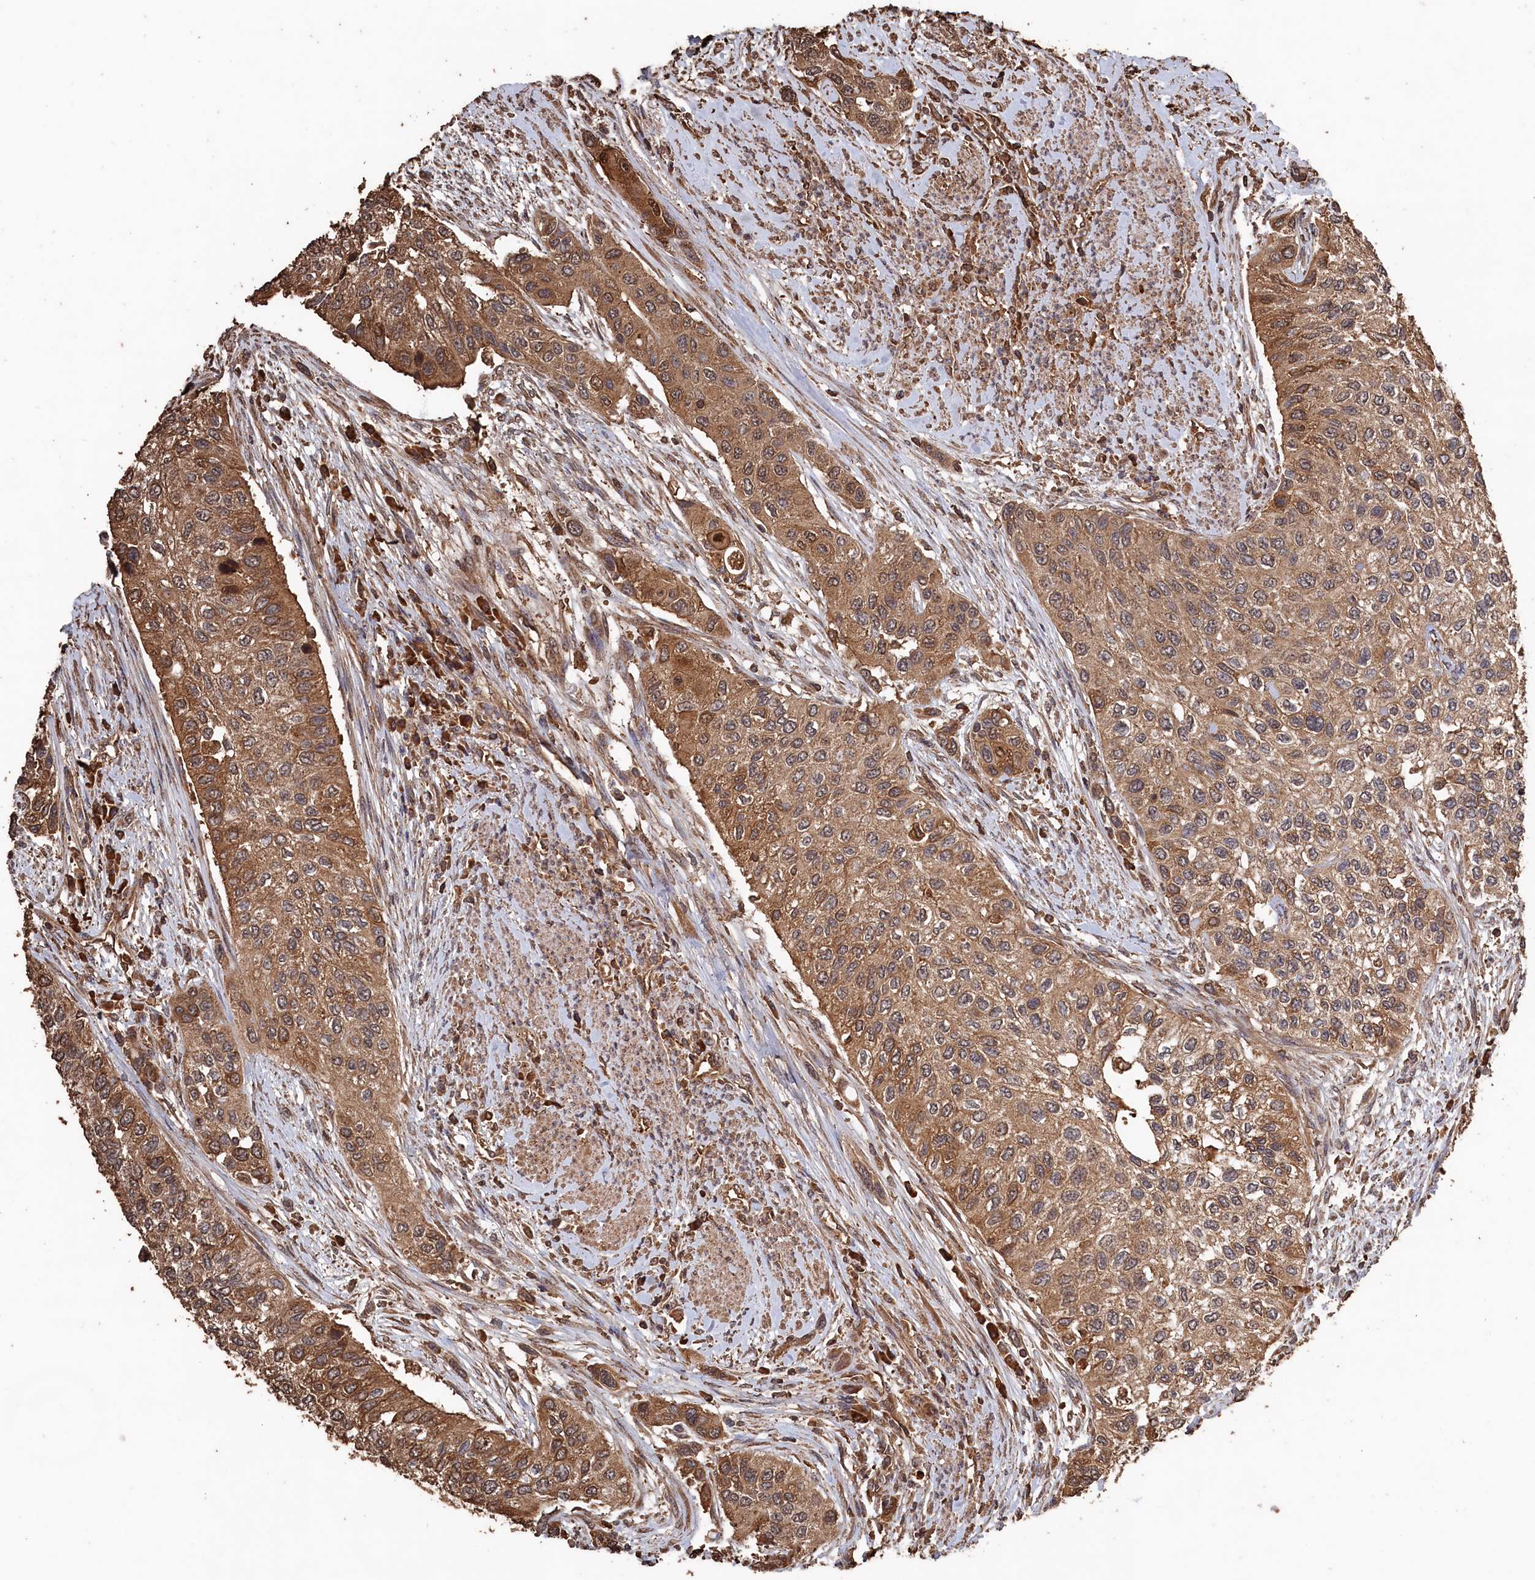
{"staining": {"intensity": "moderate", "quantity": ">75%", "location": "cytoplasmic/membranous"}, "tissue": "urothelial cancer", "cell_type": "Tumor cells", "image_type": "cancer", "snomed": [{"axis": "morphology", "description": "Normal tissue, NOS"}, {"axis": "morphology", "description": "Urothelial carcinoma, High grade"}, {"axis": "topography", "description": "Vascular tissue"}, {"axis": "topography", "description": "Urinary bladder"}], "caption": "An immunohistochemistry (IHC) image of neoplastic tissue is shown. Protein staining in brown highlights moderate cytoplasmic/membranous positivity in urothelial cancer within tumor cells.", "gene": "SNX33", "patient": {"sex": "female", "age": 56}}